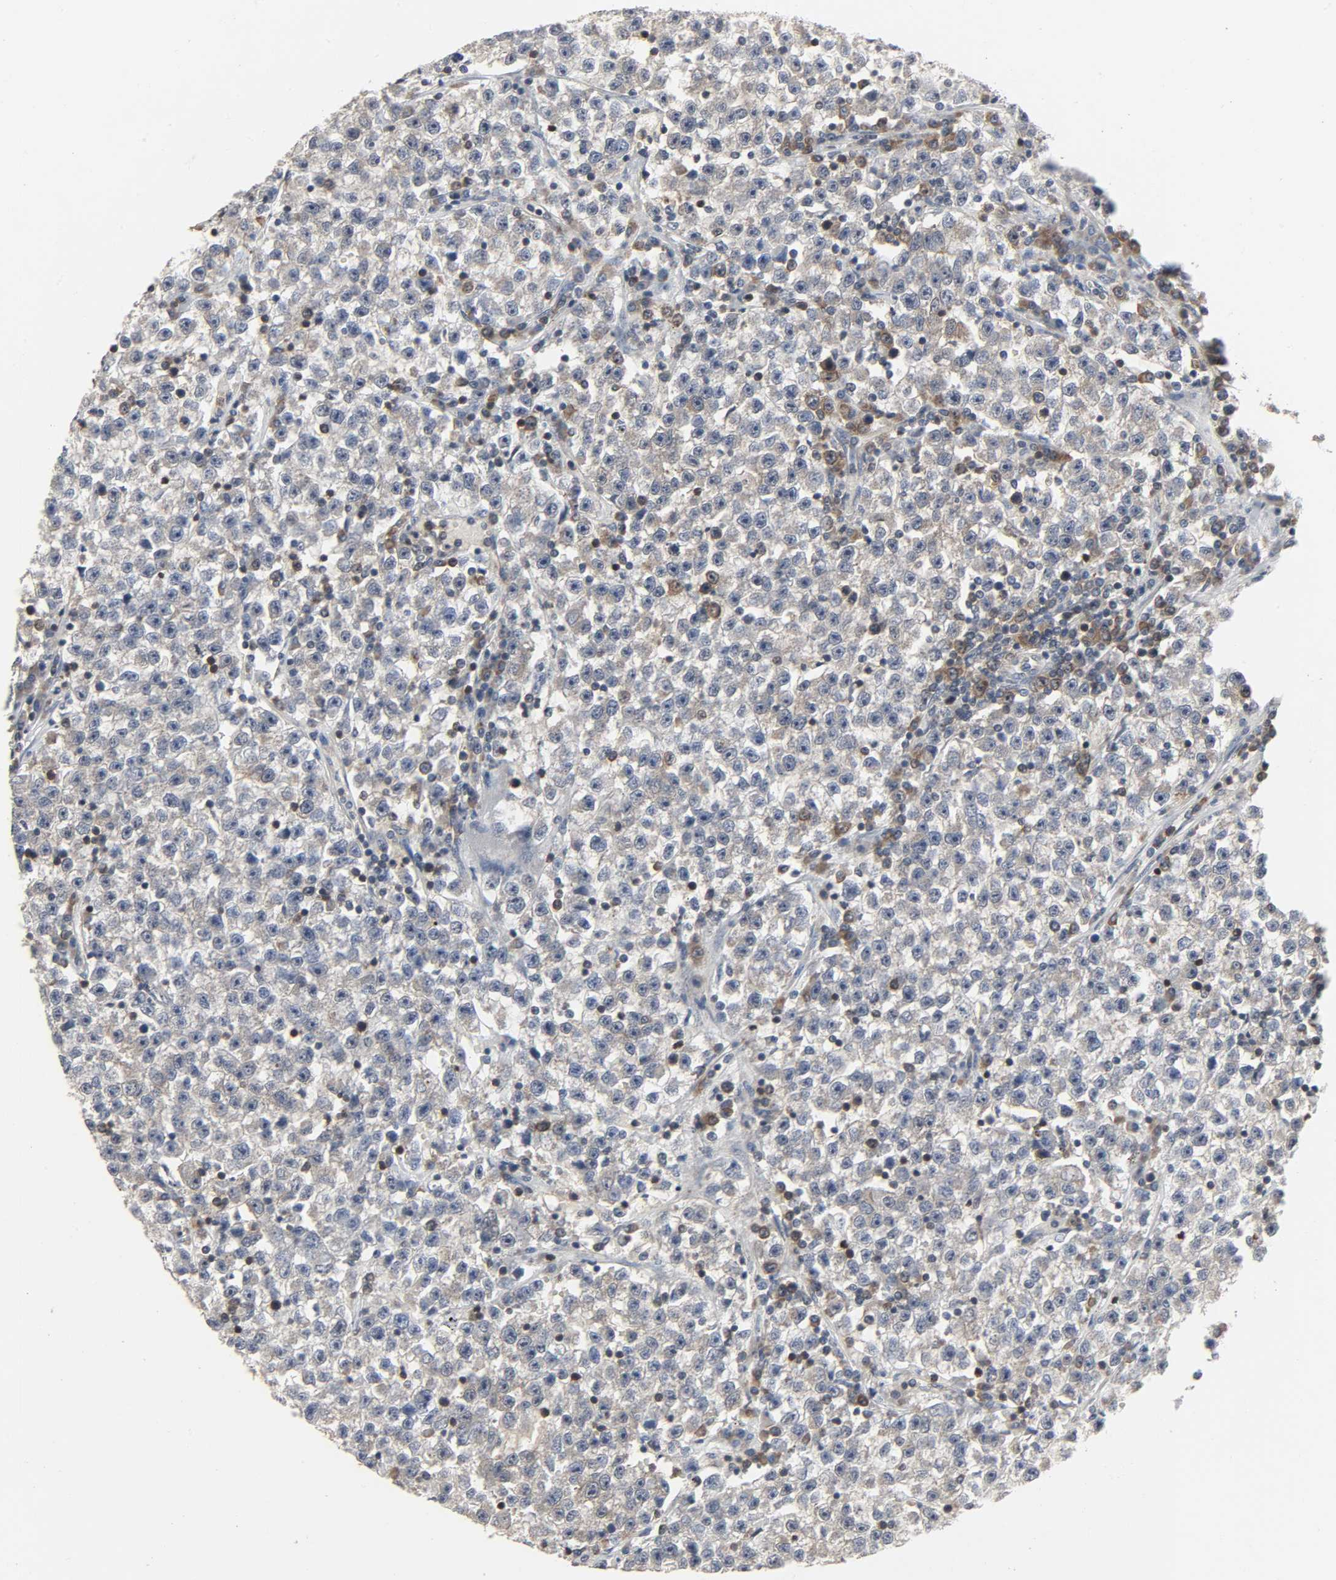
{"staining": {"intensity": "weak", "quantity": ">75%", "location": "cytoplasmic/membranous,nuclear"}, "tissue": "testis cancer", "cell_type": "Tumor cells", "image_type": "cancer", "snomed": [{"axis": "morphology", "description": "Seminoma, NOS"}, {"axis": "topography", "description": "Testis"}], "caption": "Testis cancer stained for a protein (brown) reveals weak cytoplasmic/membranous and nuclear positive expression in approximately >75% of tumor cells.", "gene": "PLEKHA2", "patient": {"sex": "male", "age": 22}}